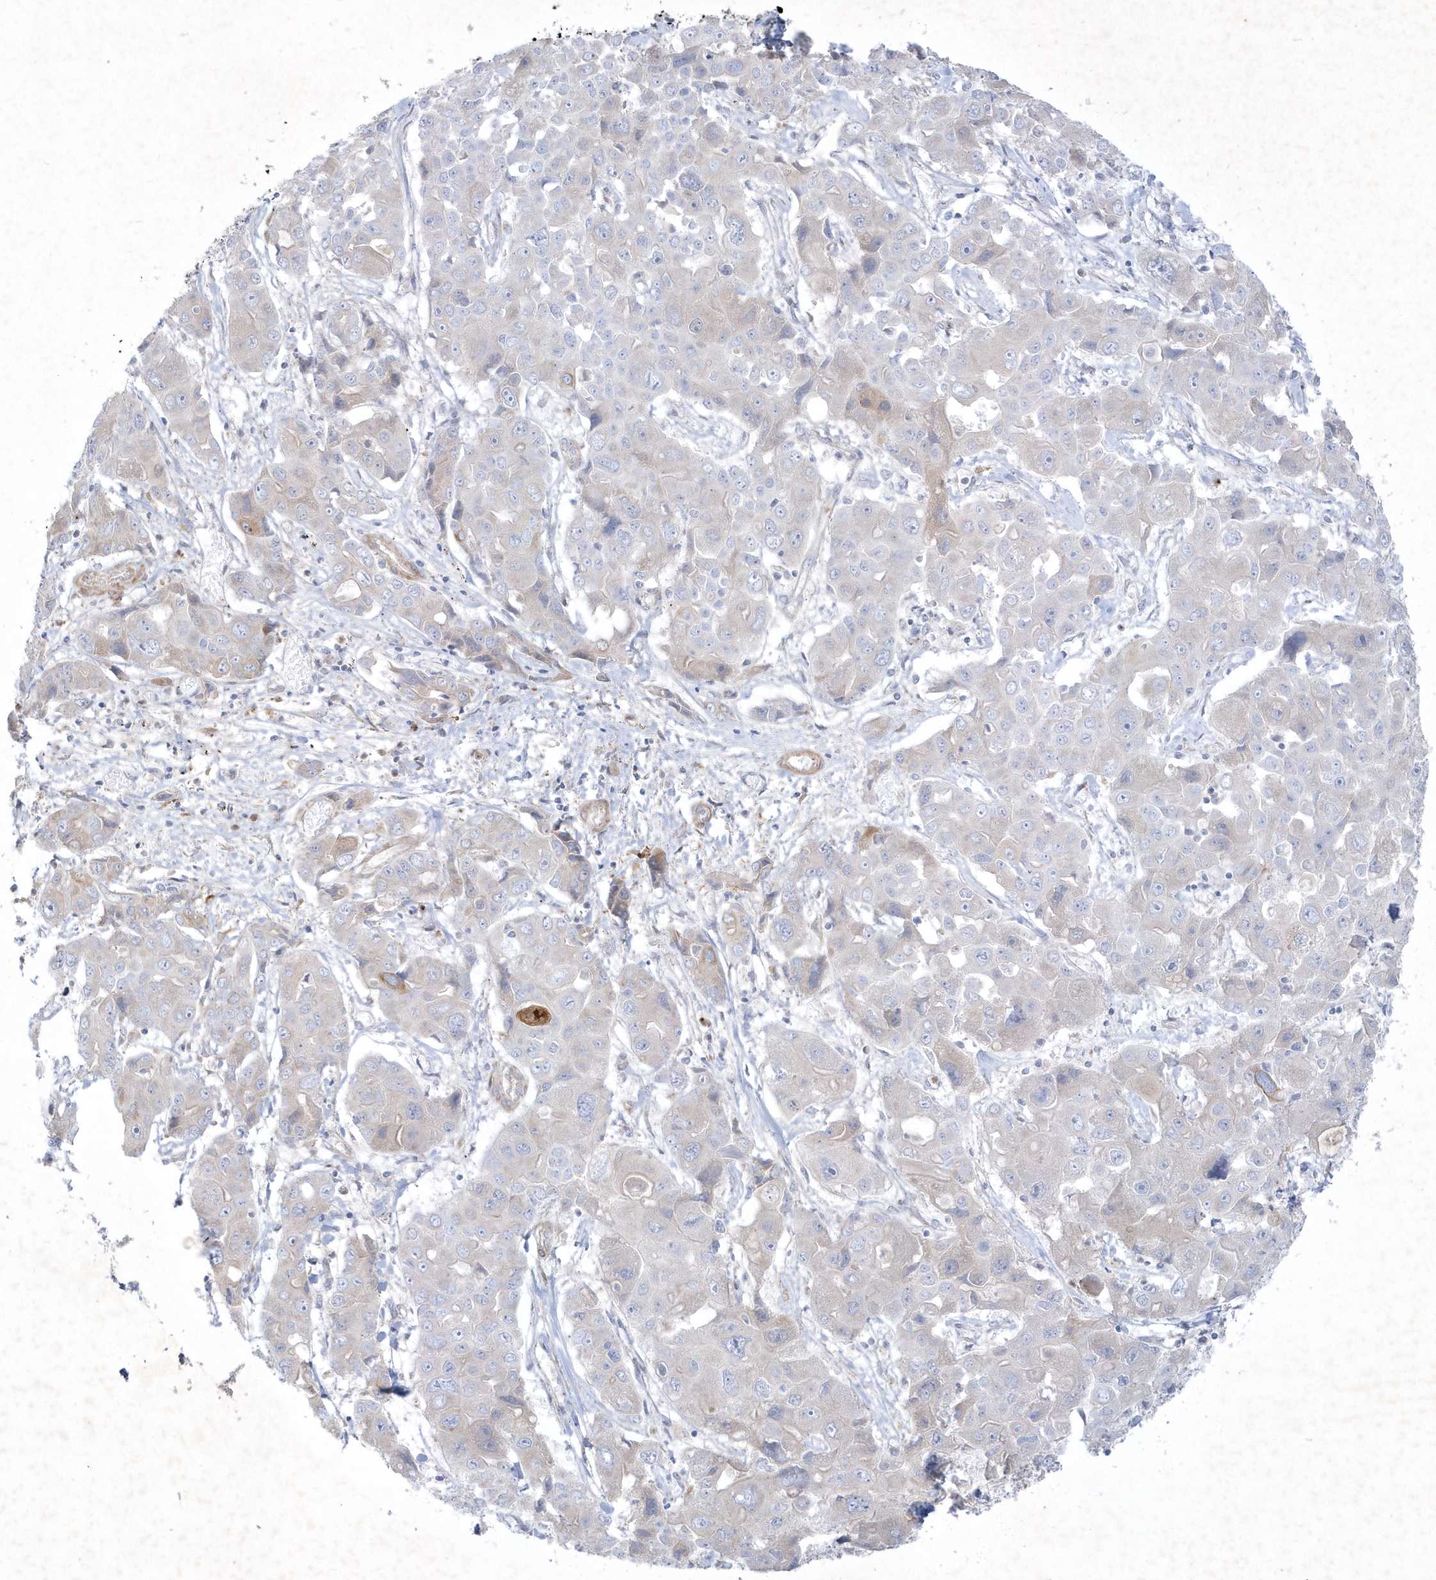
{"staining": {"intensity": "negative", "quantity": "none", "location": "none"}, "tissue": "liver cancer", "cell_type": "Tumor cells", "image_type": "cancer", "snomed": [{"axis": "morphology", "description": "Cholangiocarcinoma"}, {"axis": "topography", "description": "Liver"}], "caption": "High magnification brightfield microscopy of cholangiocarcinoma (liver) stained with DAB (3,3'-diaminobenzidine) (brown) and counterstained with hematoxylin (blue): tumor cells show no significant expression.", "gene": "LARS1", "patient": {"sex": "male", "age": 67}}